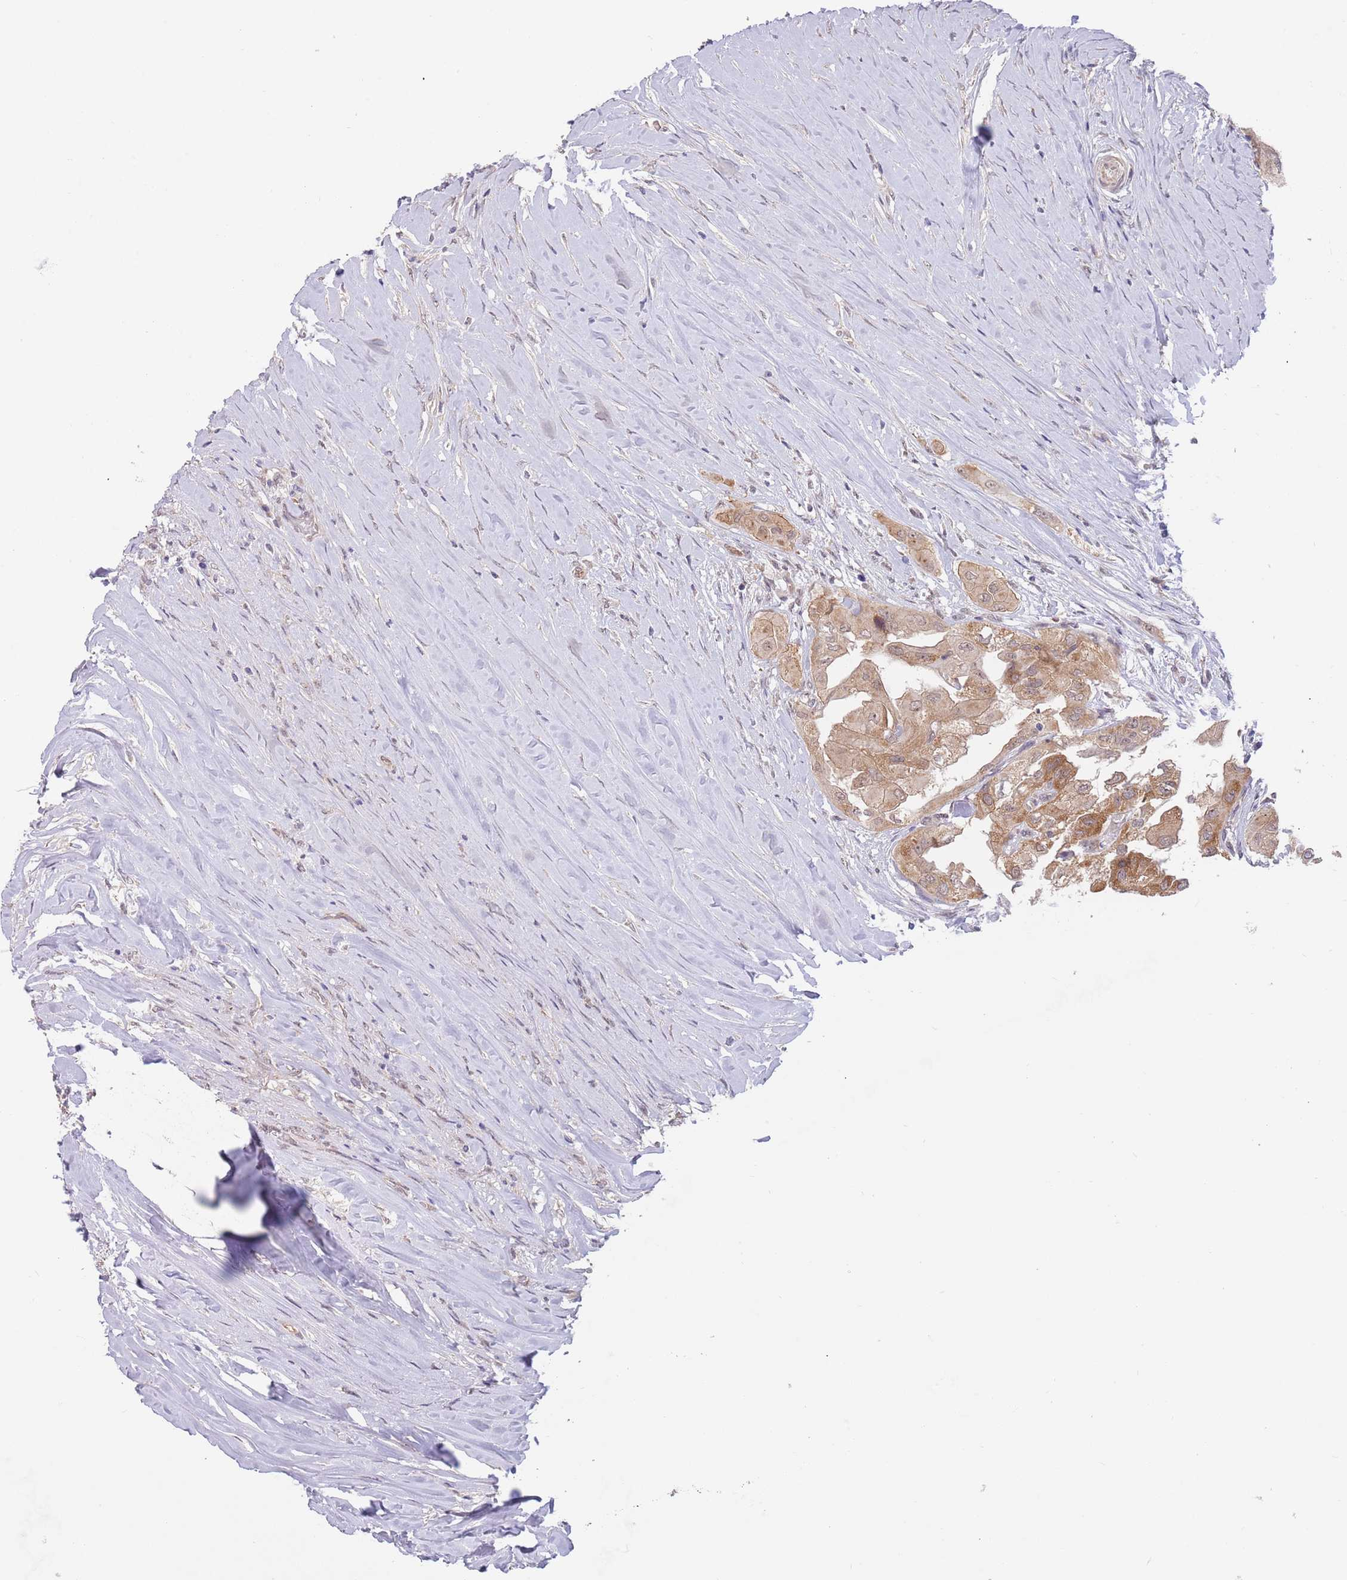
{"staining": {"intensity": "moderate", "quantity": ">75%", "location": "cytoplasmic/membranous"}, "tissue": "thyroid cancer", "cell_type": "Tumor cells", "image_type": "cancer", "snomed": [{"axis": "morphology", "description": "Papillary adenocarcinoma, NOS"}, {"axis": "topography", "description": "Thyroid gland"}], "caption": "Brown immunohistochemical staining in human papillary adenocarcinoma (thyroid) demonstrates moderate cytoplasmic/membranous expression in approximately >75% of tumor cells. Ihc stains the protein of interest in brown and the nuclei are stained blue.", "gene": "UQCC3", "patient": {"sex": "female", "age": 59}}